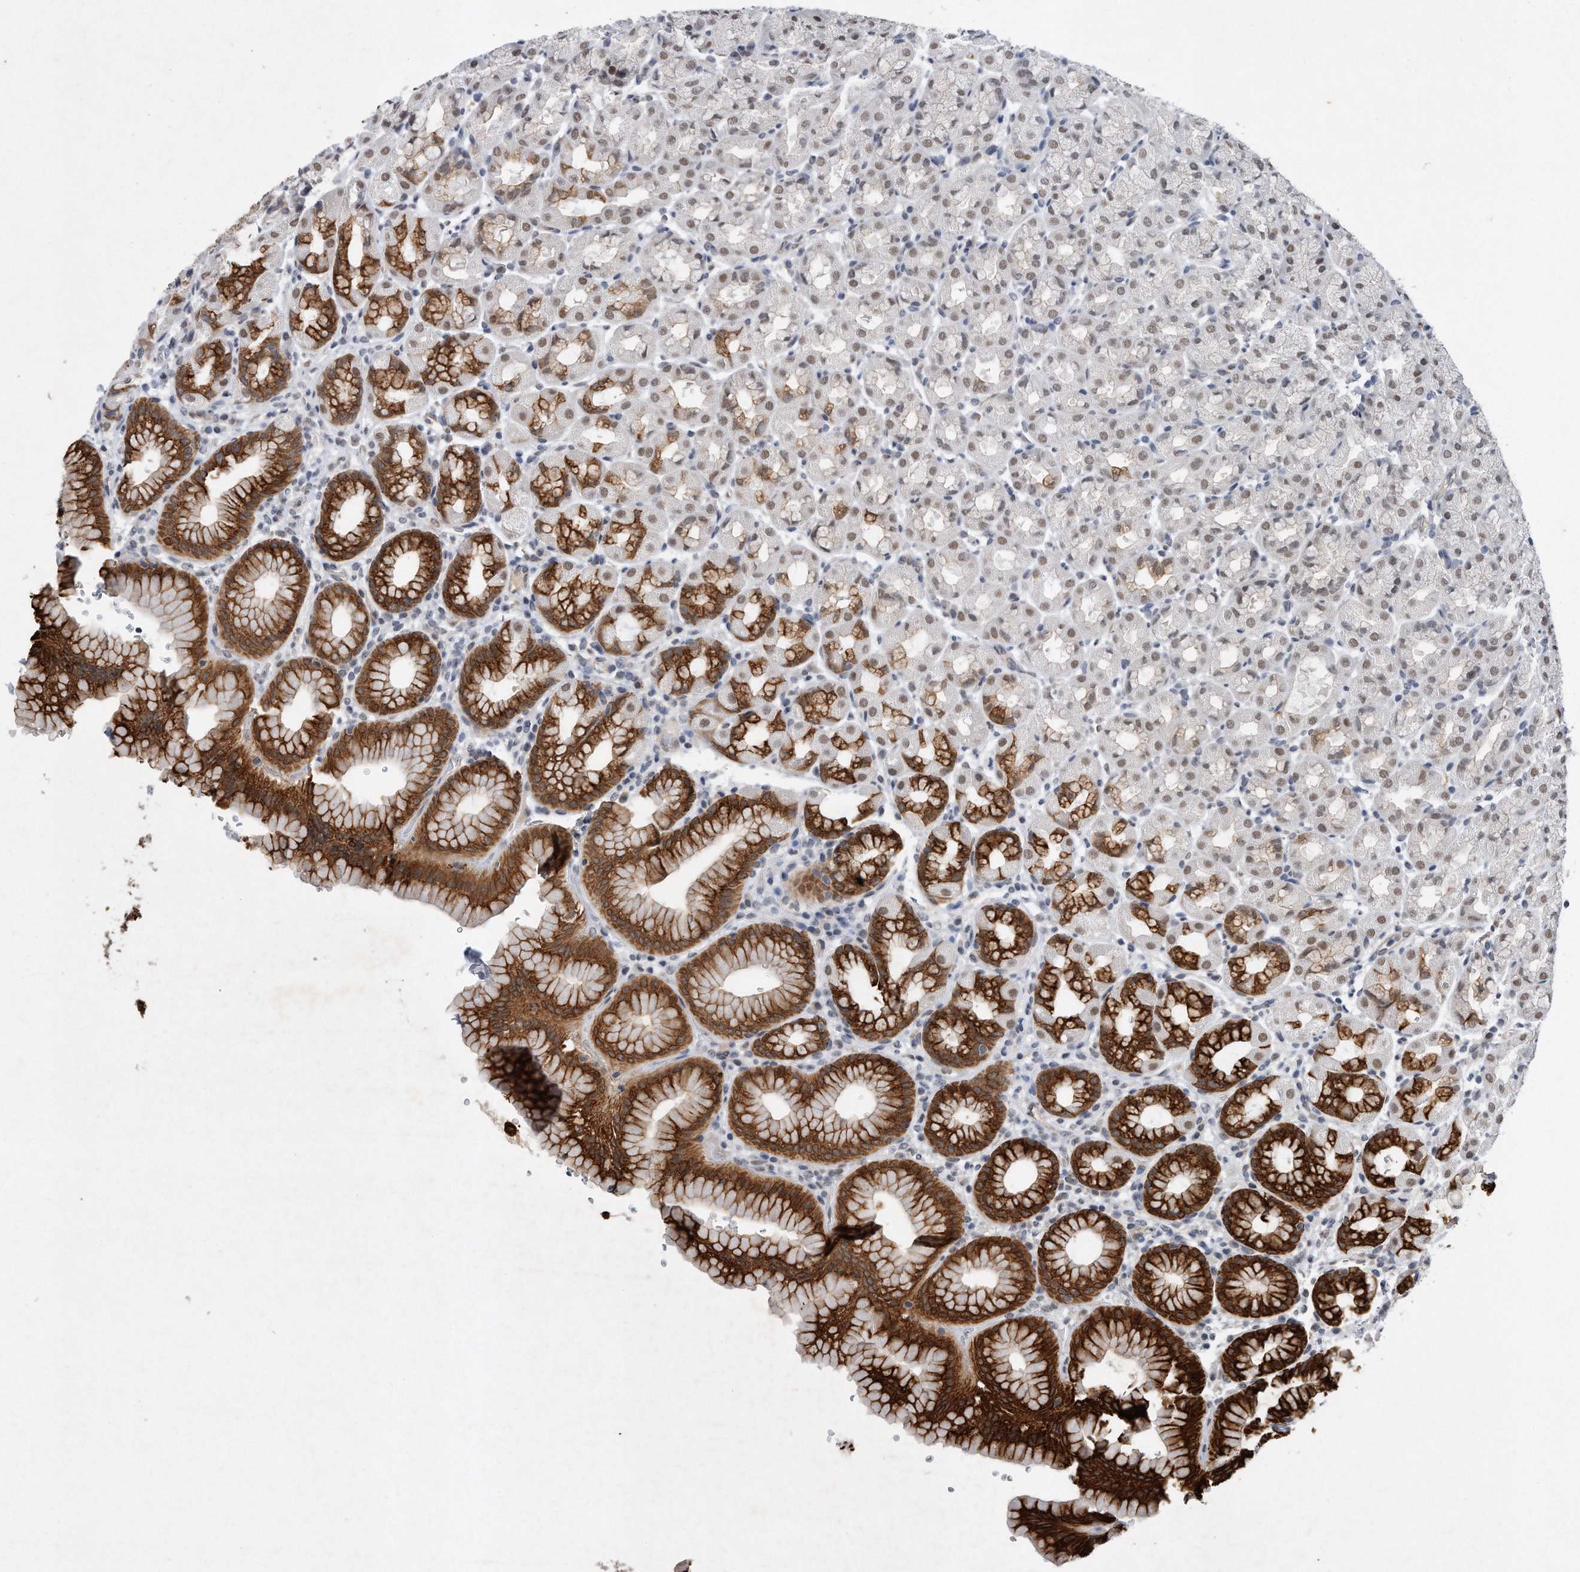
{"staining": {"intensity": "strong", "quantity": "25%-75%", "location": "cytoplasmic/membranous,nuclear"}, "tissue": "stomach", "cell_type": "Glandular cells", "image_type": "normal", "snomed": [{"axis": "morphology", "description": "Normal tissue, NOS"}, {"axis": "topography", "description": "Stomach"}], "caption": "A high-resolution image shows IHC staining of unremarkable stomach, which reveals strong cytoplasmic/membranous,nuclear expression in about 25%-75% of glandular cells.", "gene": "TP53INP1", "patient": {"sex": "male", "age": 42}}